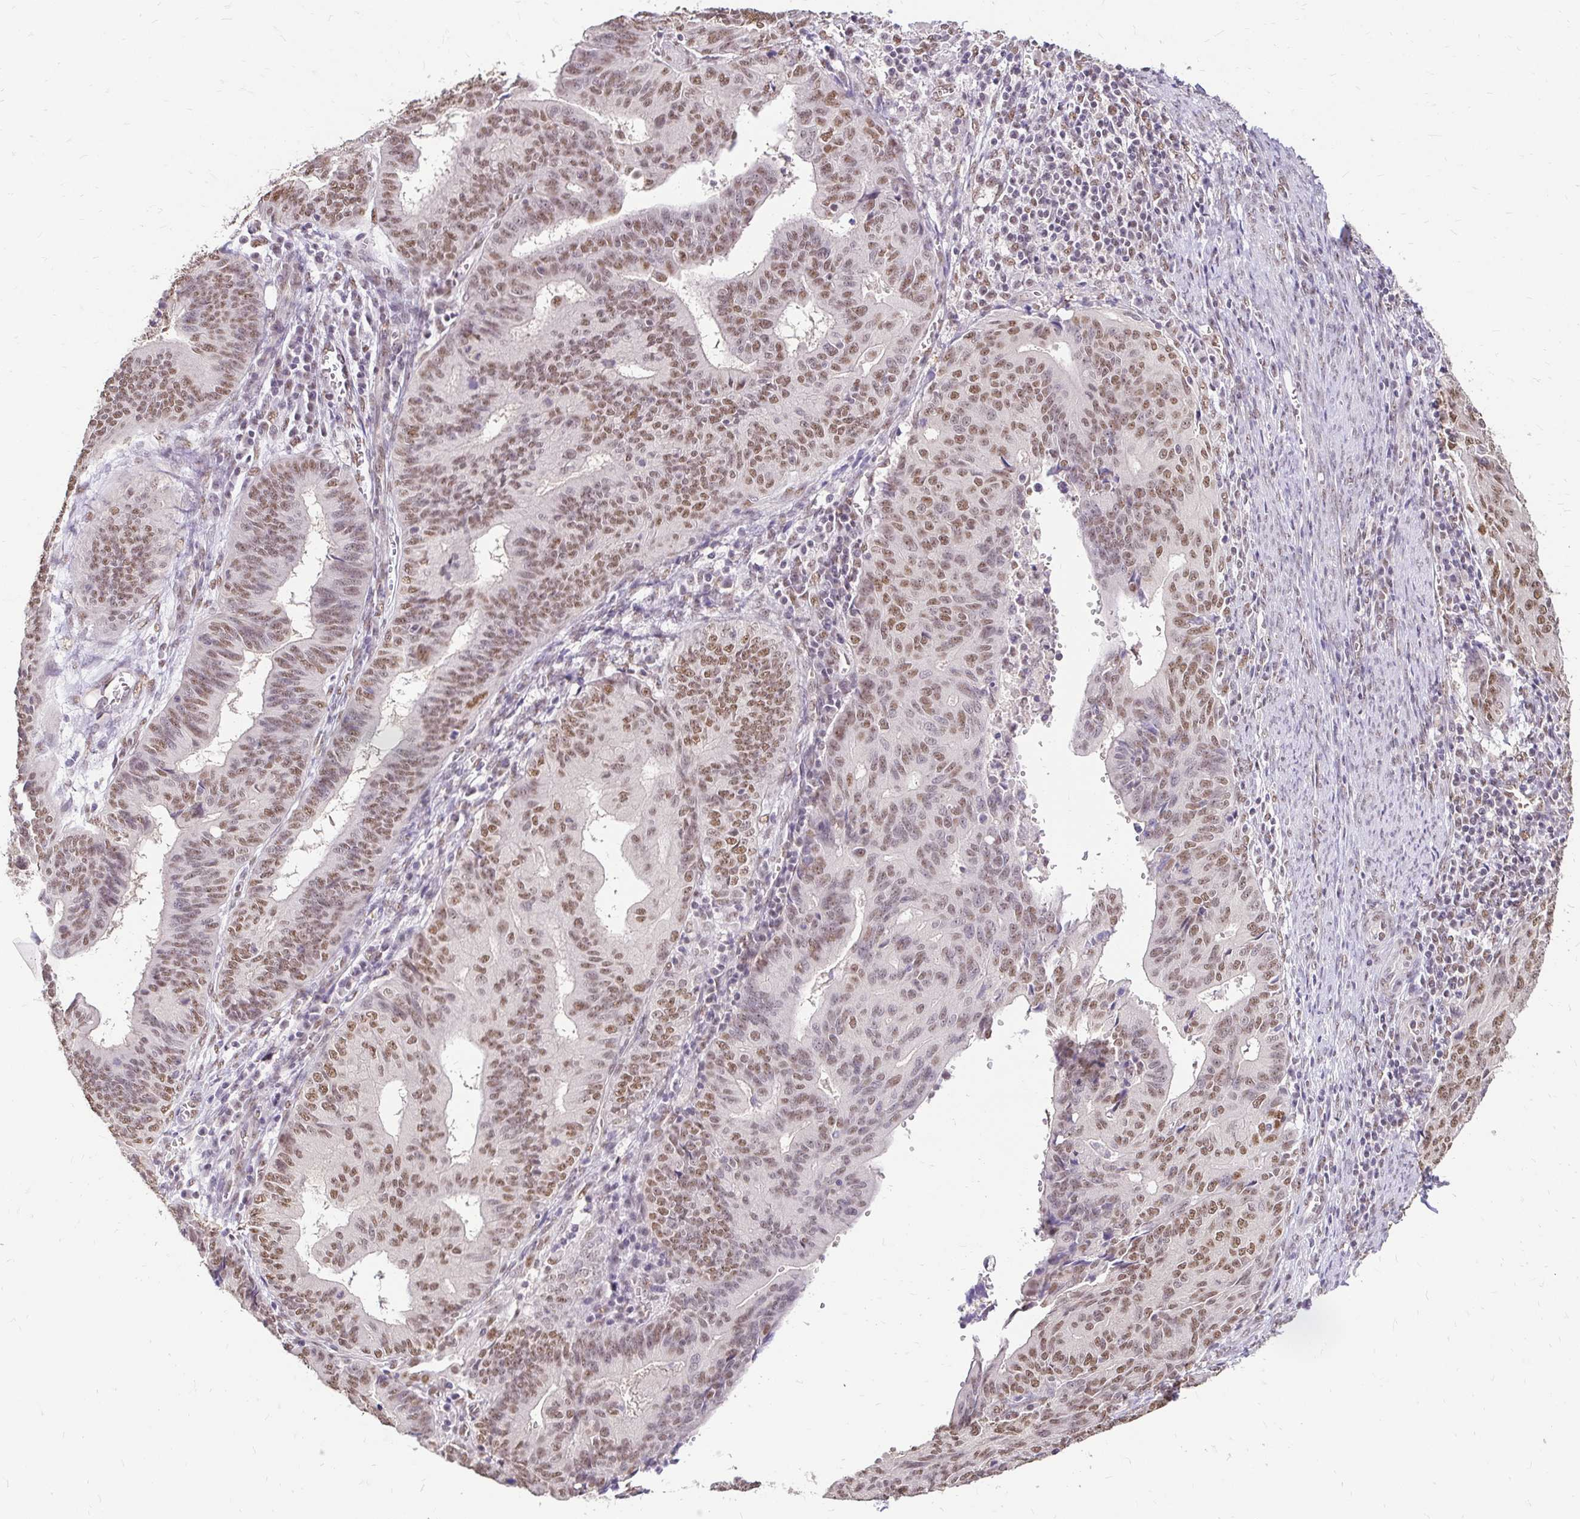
{"staining": {"intensity": "moderate", "quantity": ">75%", "location": "nuclear"}, "tissue": "endometrial cancer", "cell_type": "Tumor cells", "image_type": "cancer", "snomed": [{"axis": "morphology", "description": "Adenocarcinoma, NOS"}, {"axis": "topography", "description": "Endometrium"}], "caption": "An image of endometrial cancer stained for a protein displays moderate nuclear brown staining in tumor cells. (brown staining indicates protein expression, while blue staining denotes nuclei).", "gene": "RIMS4", "patient": {"sex": "female", "age": 65}}